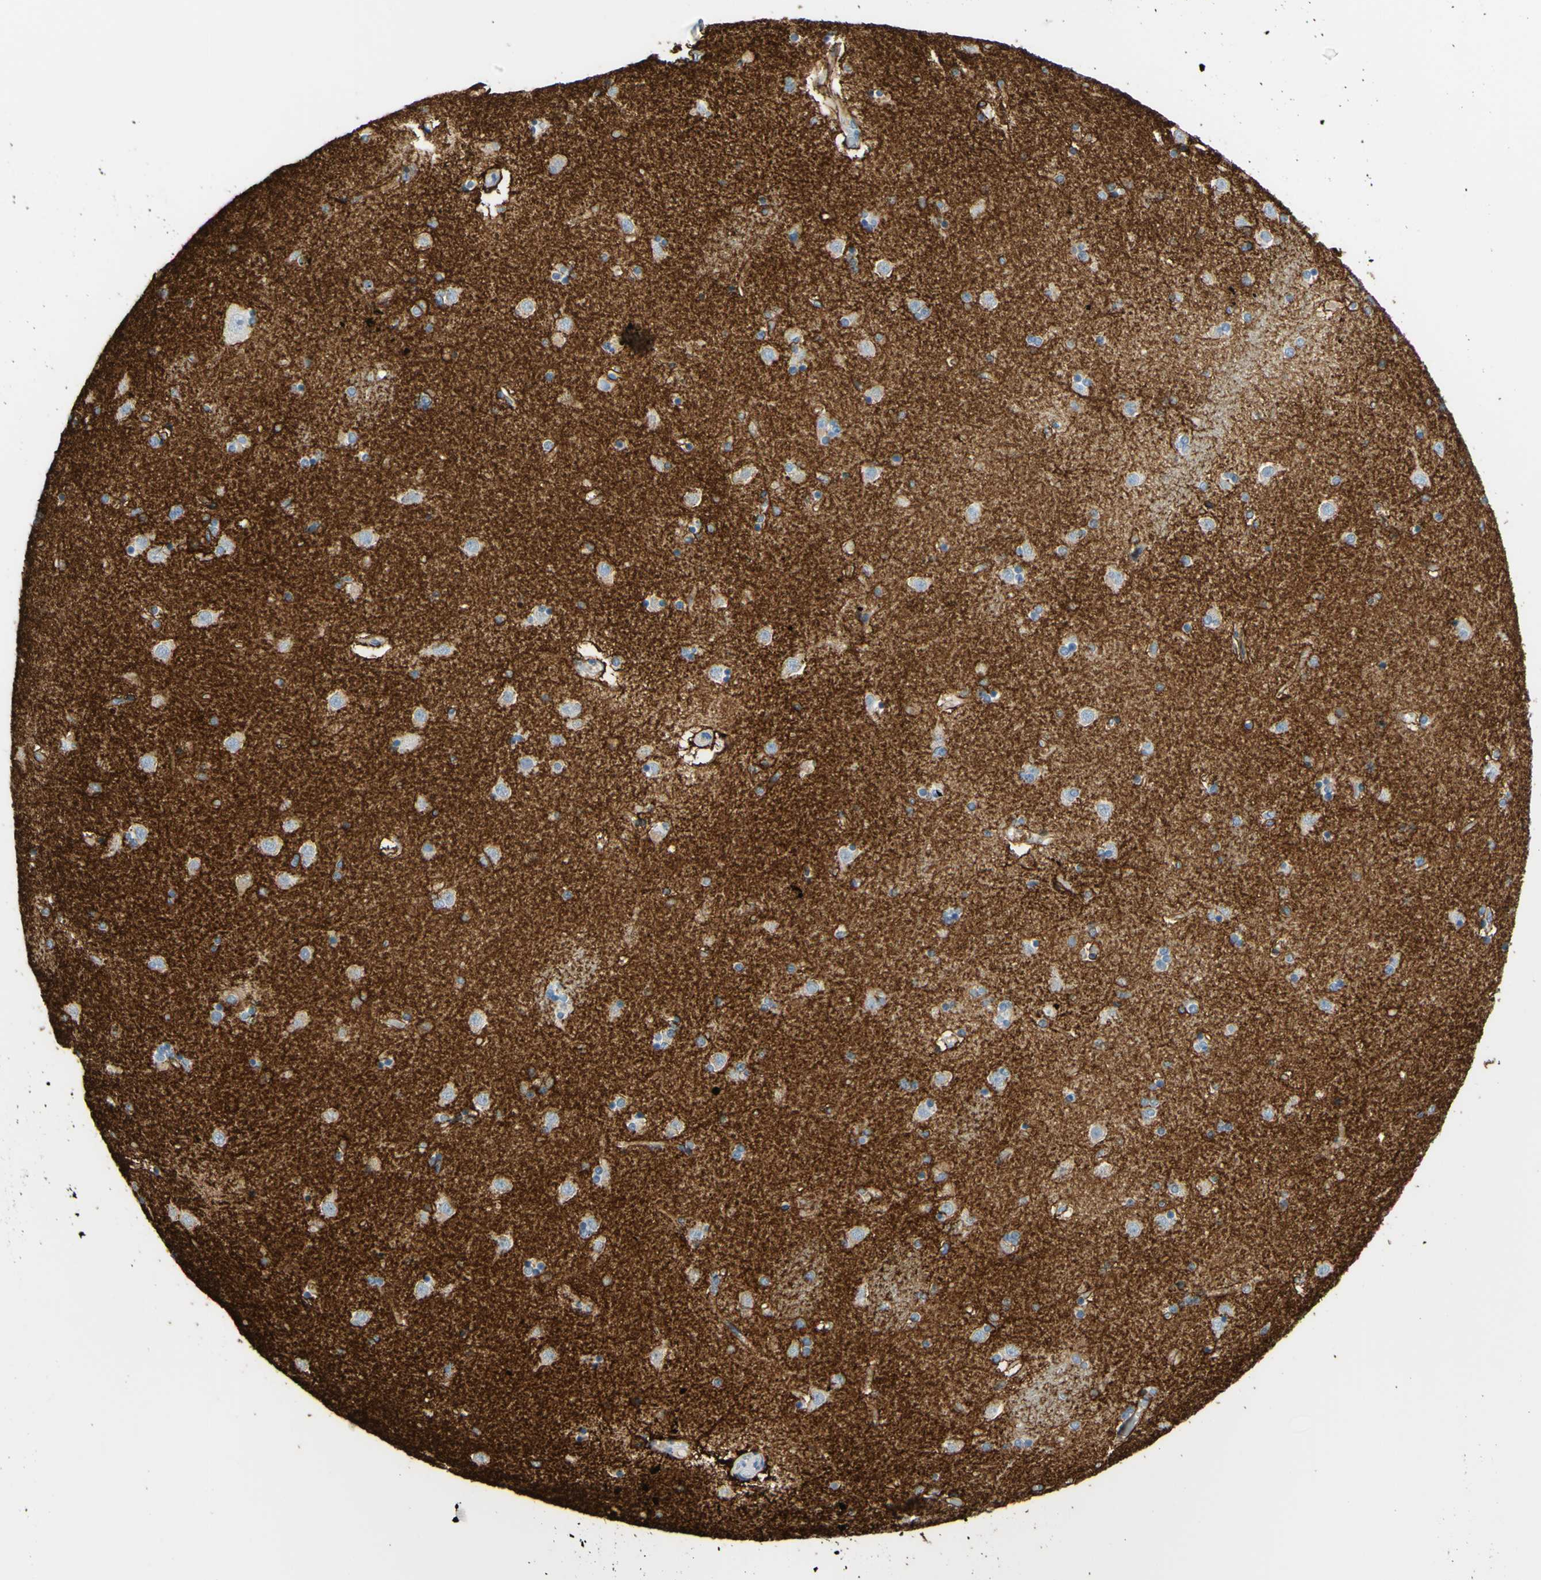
{"staining": {"intensity": "strong", "quantity": "<25%", "location": "cytoplasmic/membranous"}, "tissue": "caudate", "cell_type": "Glial cells", "image_type": "normal", "snomed": [{"axis": "morphology", "description": "Normal tissue, NOS"}, {"axis": "topography", "description": "Lateral ventricle wall"}], "caption": "A high-resolution micrograph shows immunohistochemistry (IHC) staining of normal caudate, which demonstrates strong cytoplasmic/membranous staining in approximately <25% of glial cells. The staining is performed using DAB (3,3'-diaminobenzidine) brown chromogen to label protein expression. The nuclei are counter-stained blue using hematoxylin.", "gene": "SLC1A2", "patient": {"sex": "female", "age": 54}}